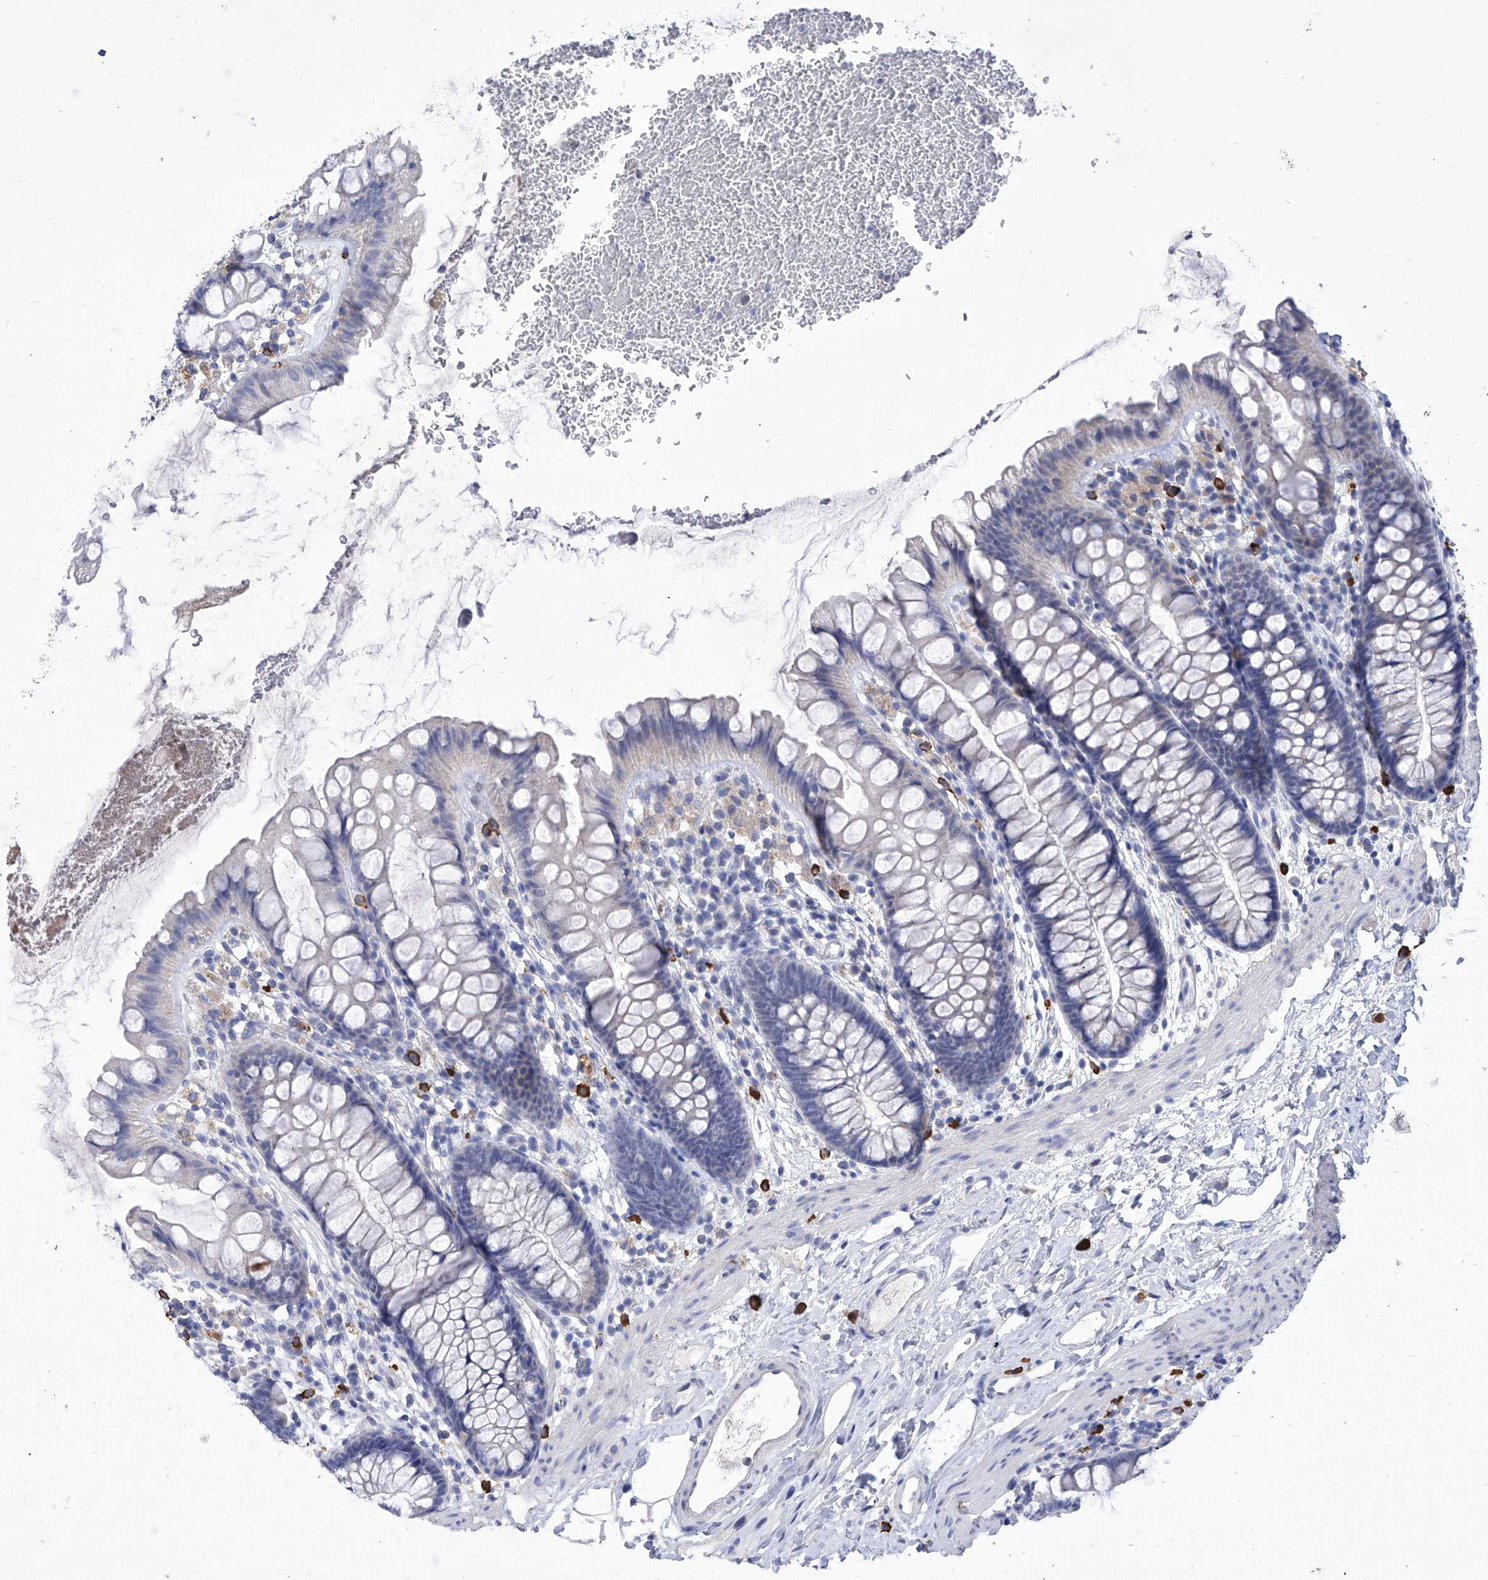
{"staining": {"intensity": "weak", "quantity": "25%-75%", "location": "cytoplasmic/membranous"}, "tissue": "colon", "cell_type": "Endothelial cells", "image_type": "normal", "snomed": [{"axis": "morphology", "description": "Normal tissue, NOS"}, {"axis": "topography", "description": "Colon"}], "caption": "Immunohistochemistry image of normal human colon stained for a protein (brown), which shows low levels of weak cytoplasmic/membranous positivity in about 25%-75% of endothelial cells.", "gene": "IFNL2", "patient": {"sex": "female", "age": 62}}